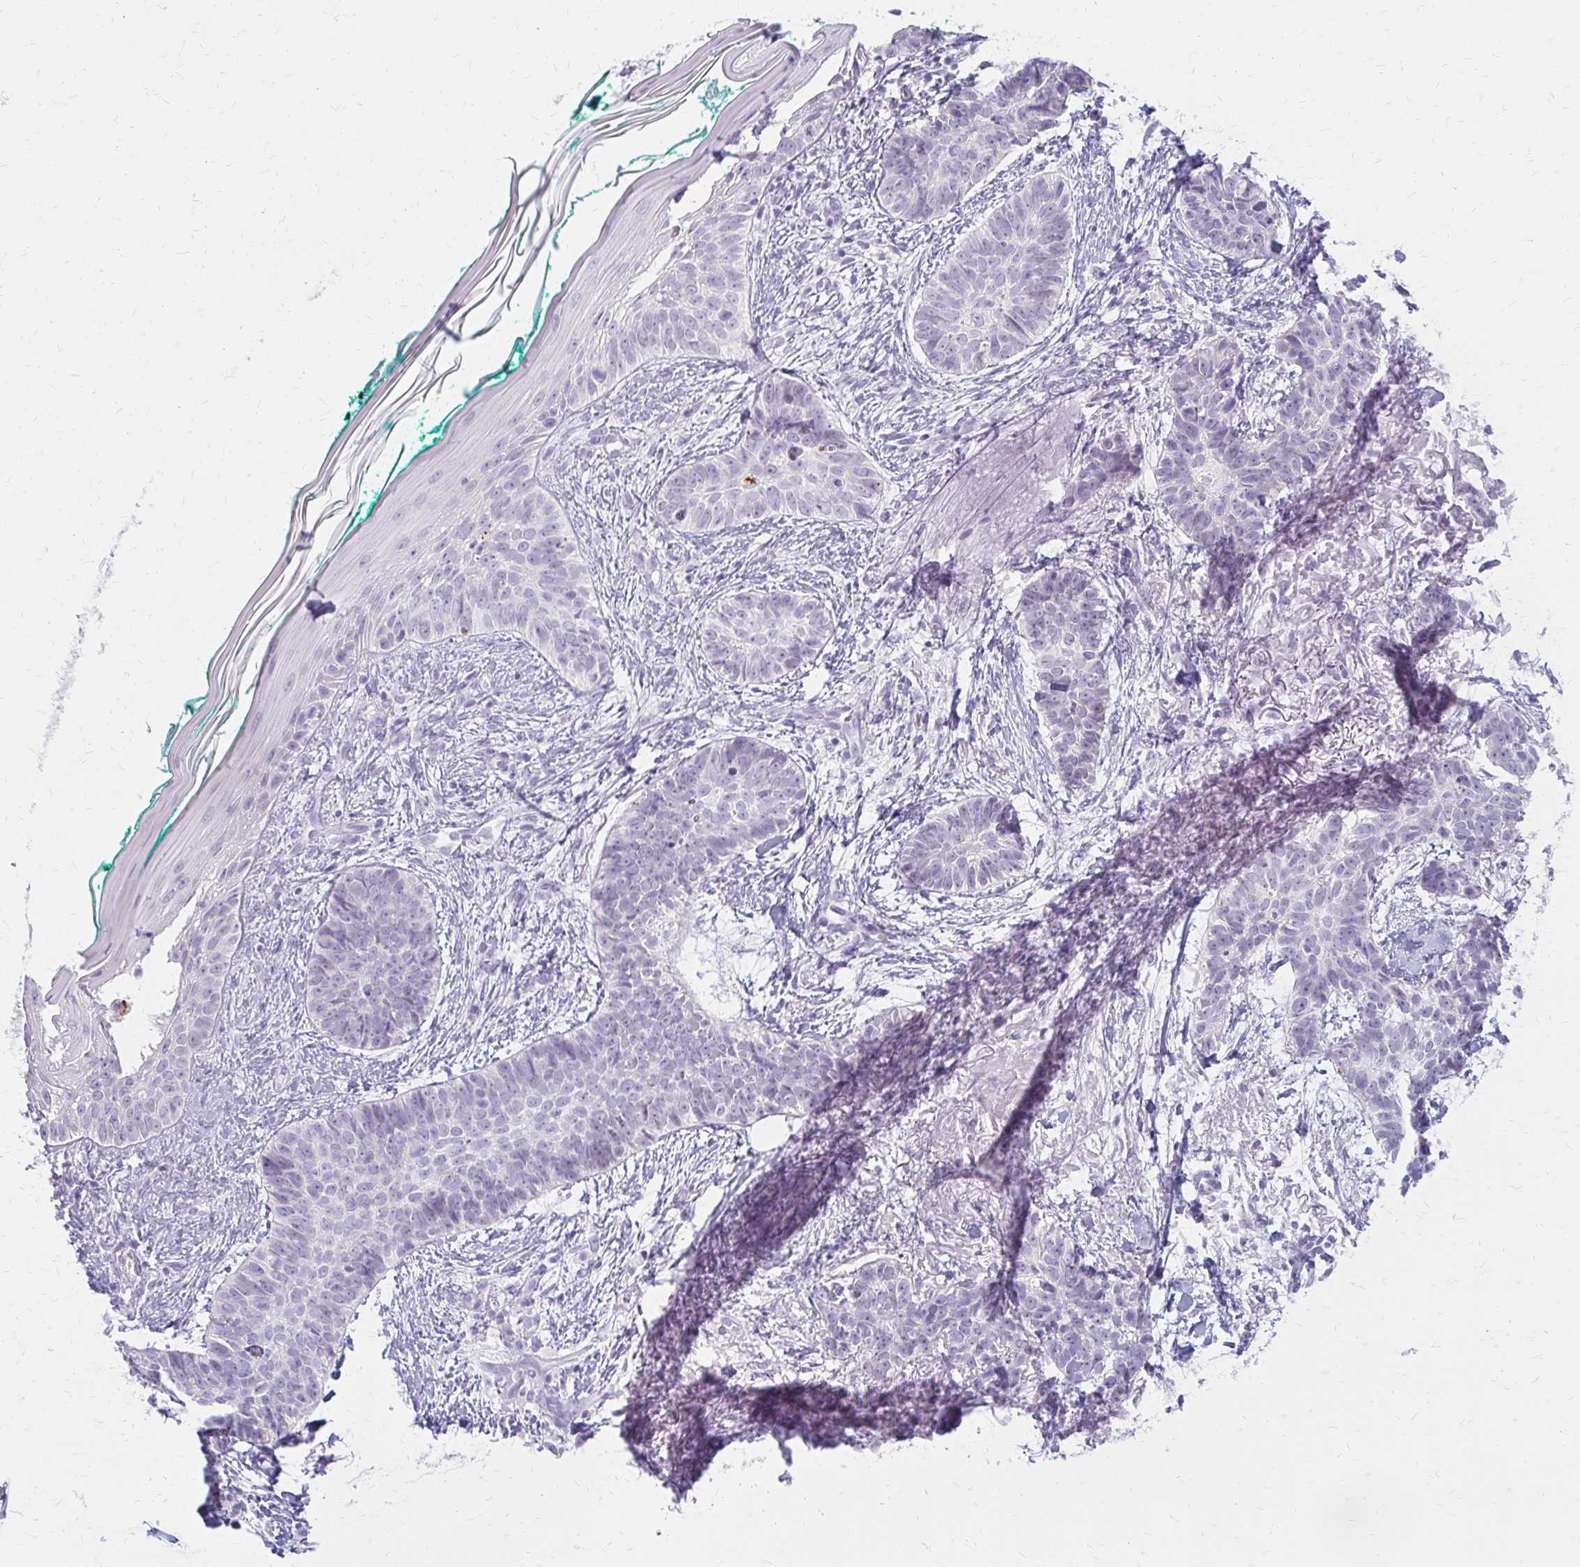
{"staining": {"intensity": "negative", "quantity": "none", "location": "none"}, "tissue": "skin cancer", "cell_type": "Tumor cells", "image_type": "cancer", "snomed": [{"axis": "morphology", "description": "Basal cell carcinoma"}, {"axis": "topography", "description": "Skin"}, {"axis": "topography", "description": "Skin of face"}, {"axis": "topography", "description": "Skin of nose"}], "caption": "There is no significant positivity in tumor cells of skin basal cell carcinoma. (Stains: DAB (3,3'-diaminobenzidine) IHC with hematoxylin counter stain, Microscopy: brightfield microscopy at high magnification).", "gene": "ACP5", "patient": {"sex": "female", "age": 86}}